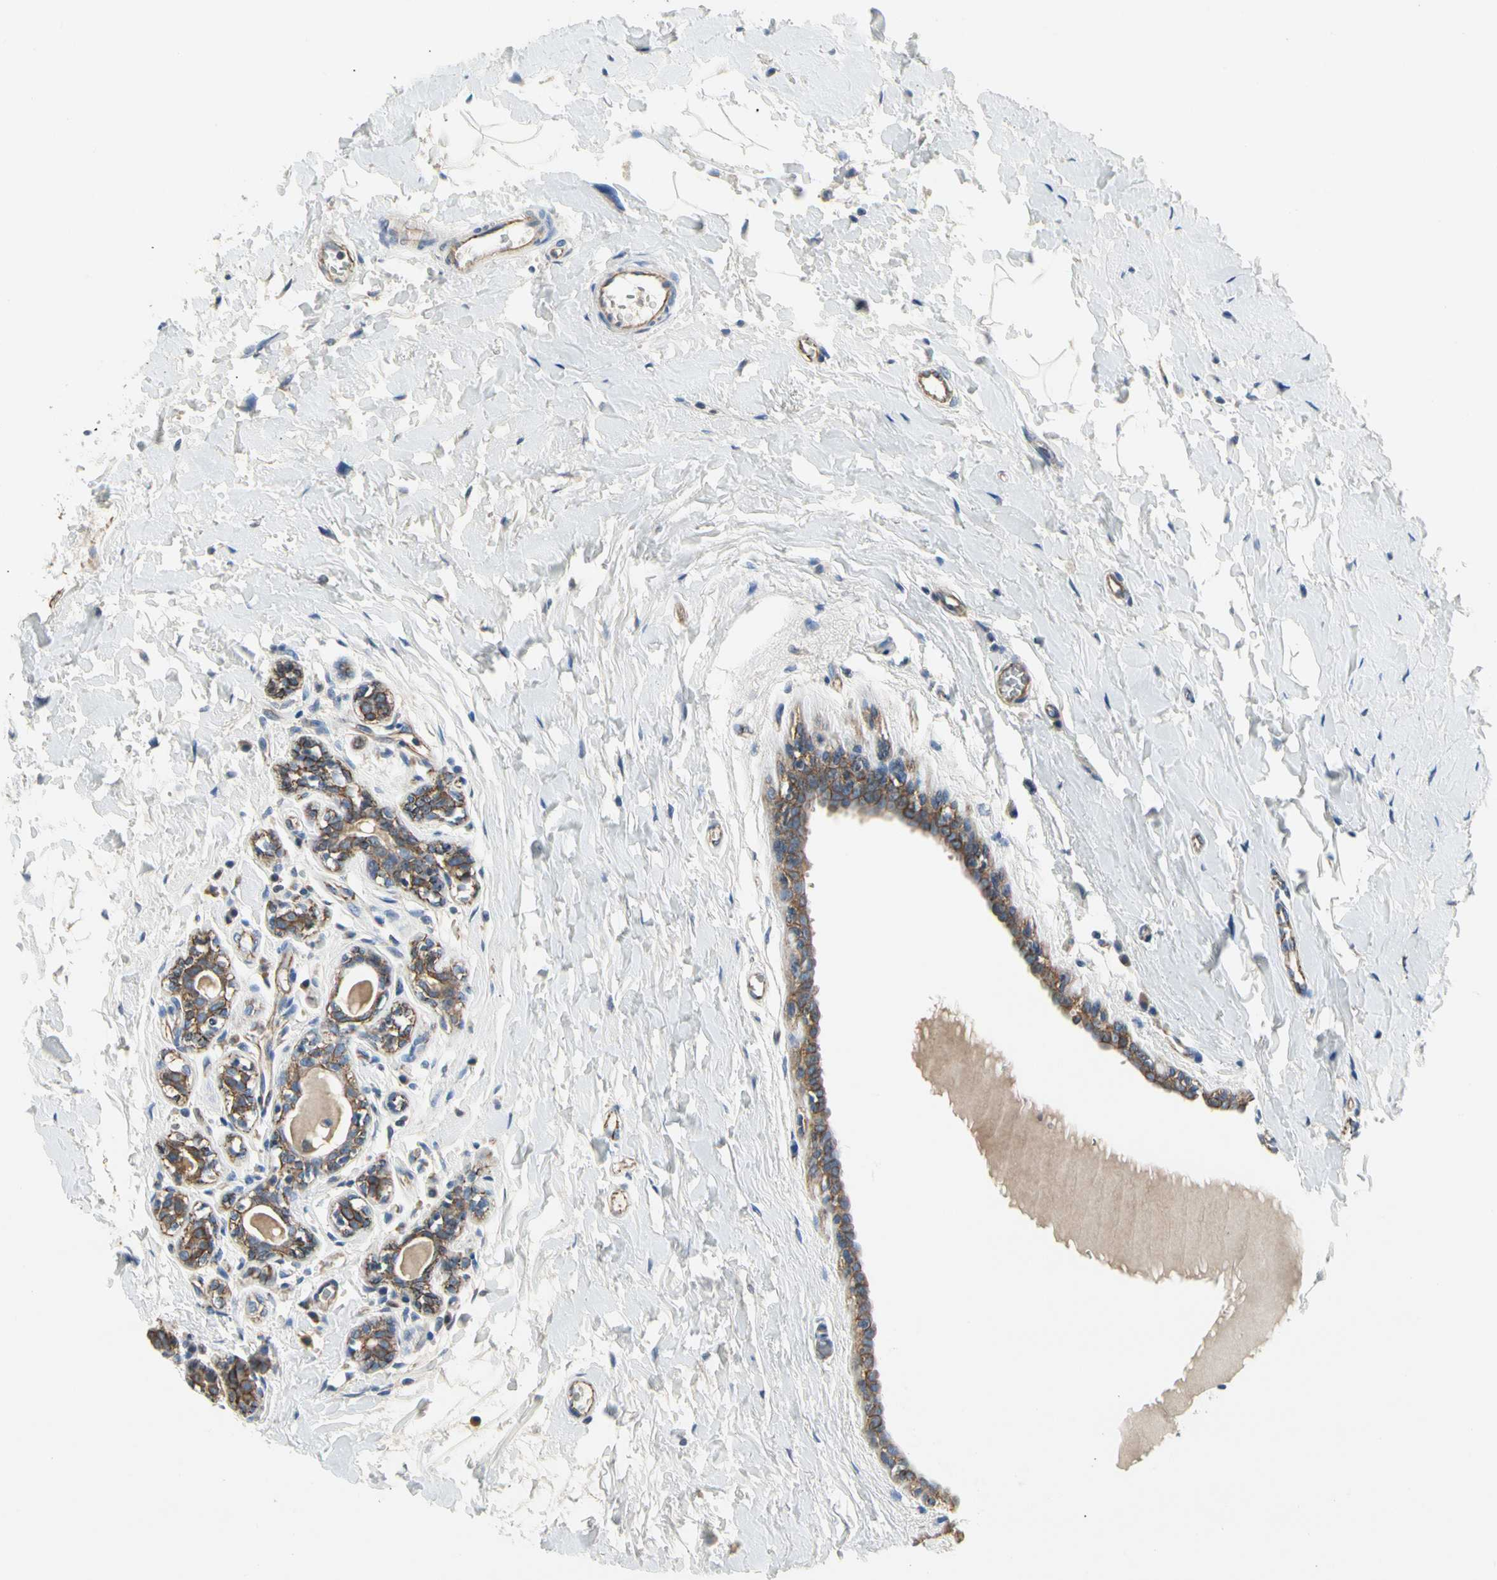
{"staining": {"intensity": "moderate", "quantity": "25%-75%", "location": "cytoplasmic/membranous"}, "tissue": "breast cancer", "cell_type": "Tumor cells", "image_type": "cancer", "snomed": [{"axis": "morphology", "description": "Normal tissue, NOS"}, {"axis": "morphology", "description": "Duct carcinoma"}, {"axis": "topography", "description": "Breast"}], "caption": "Invasive ductal carcinoma (breast) stained for a protein (brown) exhibits moderate cytoplasmic/membranous positive positivity in approximately 25%-75% of tumor cells.", "gene": "LGR6", "patient": {"sex": "female", "age": 40}}